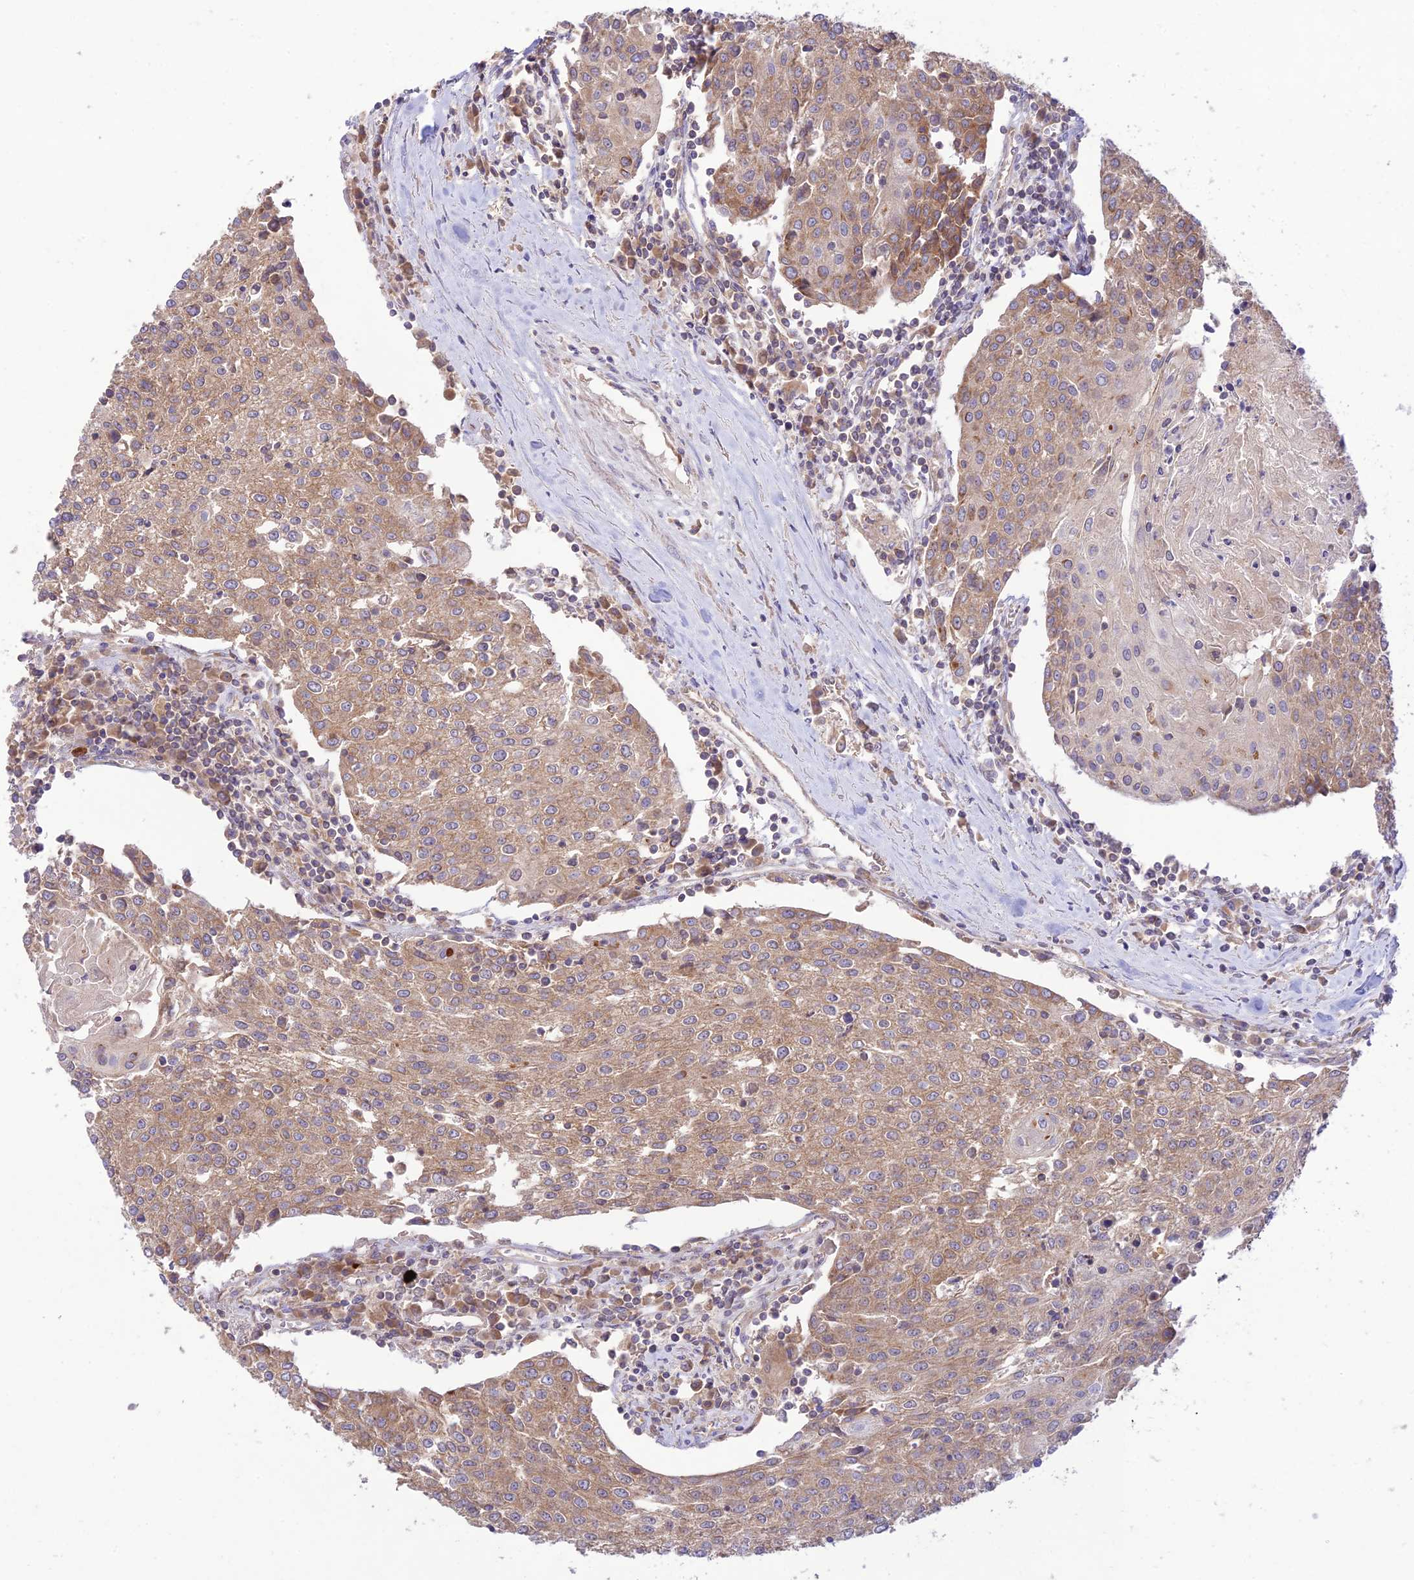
{"staining": {"intensity": "moderate", "quantity": ">75%", "location": "cytoplasmic/membranous"}, "tissue": "urothelial cancer", "cell_type": "Tumor cells", "image_type": "cancer", "snomed": [{"axis": "morphology", "description": "Urothelial carcinoma, High grade"}, {"axis": "topography", "description": "Urinary bladder"}], "caption": "The micrograph demonstrates a brown stain indicating the presence of a protein in the cytoplasmic/membranous of tumor cells in urothelial cancer.", "gene": "TMEM259", "patient": {"sex": "female", "age": 85}}